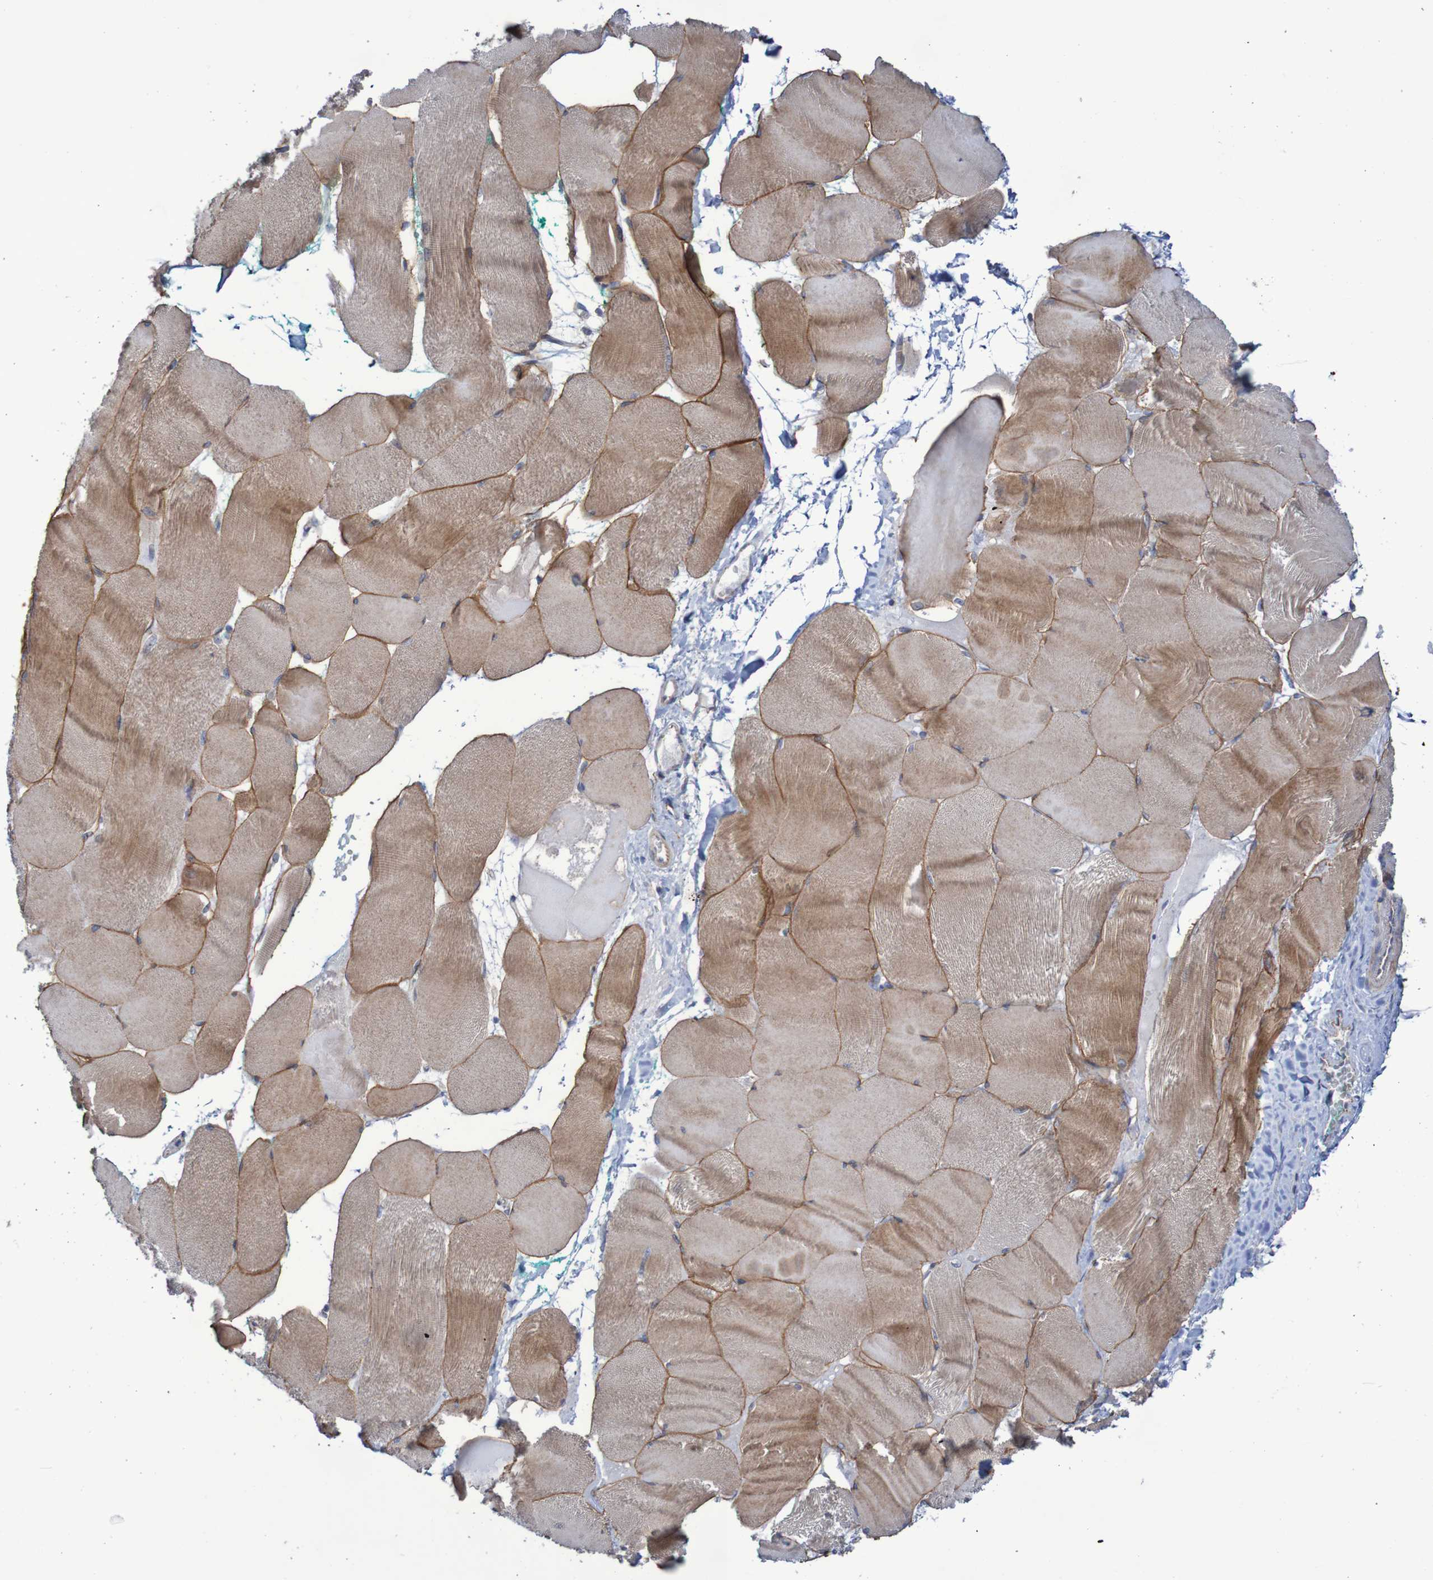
{"staining": {"intensity": "moderate", "quantity": ">75%", "location": "cytoplasmic/membranous"}, "tissue": "skeletal muscle", "cell_type": "Myocytes", "image_type": "normal", "snomed": [{"axis": "morphology", "description": "Normal tissue, NOS"}, {"axis": "morphology", "description": "Squamous cell carcinoma, NOS"}, {"axis": "topography", "description": "Skeletal muscle"}], "caption": "Moderate cytoplasmic/membranous expression for a protein is seen in about >75% of myocytes of benign skeletal muscle using immunohistochemistry.", "gene": "NECTIN2", "patient": {"sex": "male", "age": 51}}